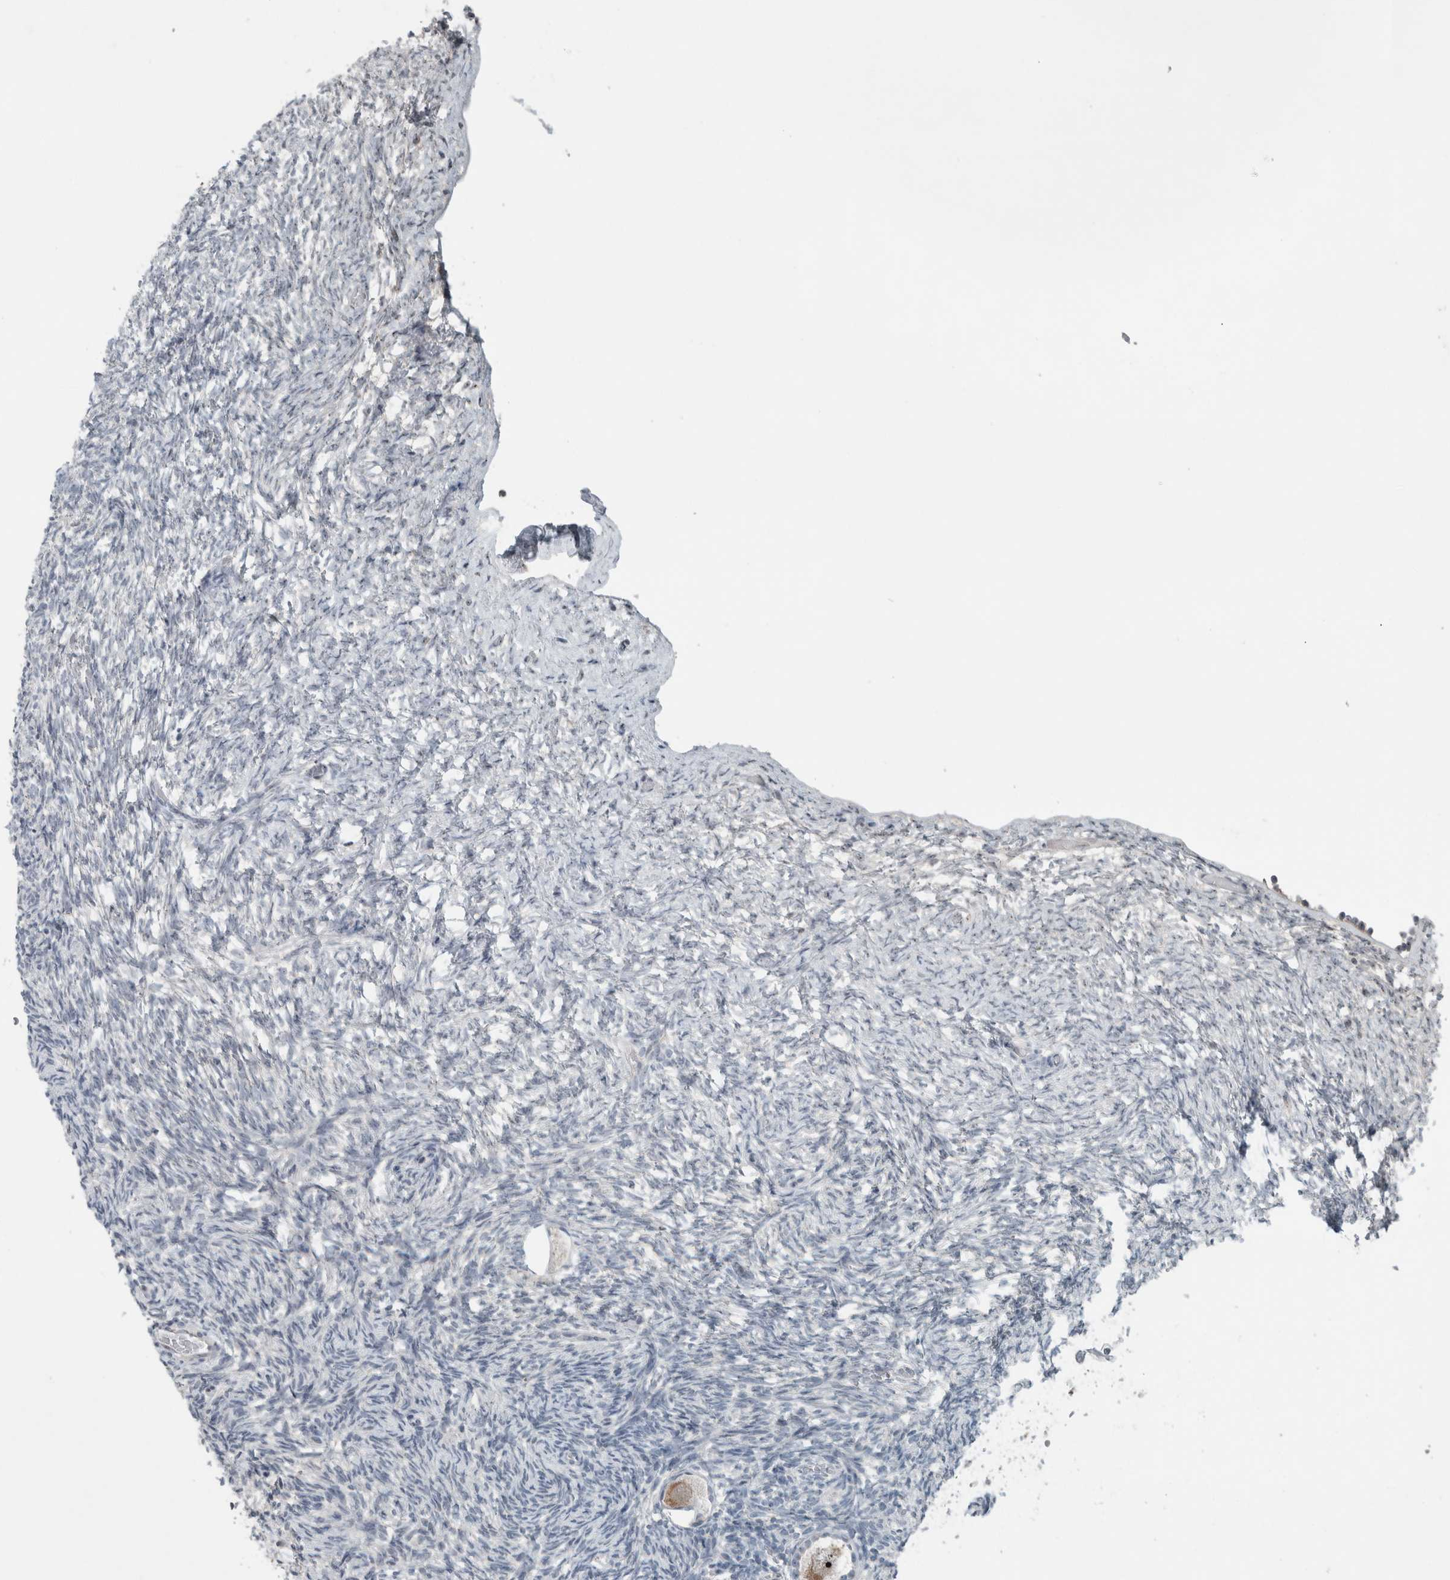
{"staining": {"intensity": "strong", "quantity": ">75%", "location": "cytoplasmic/membranous,nuclear"}, "tissue": "ovary", "cell_type": "Follicle cells", "image_type": "normal", "snomed": [{"axis": "morphology", "description": "Normal tissue, NOS"}, {"axis": "topography", "description": "Ovary"}], "caption": "Immunohistochemical staining of normal human ovary displays high levels of strong cytoplasmic/membranous,nuclear staining in approximately >75% of follicle cells. Using DAB (brown) and hematoxylin (blue) stains, captured at high magnification using brightfield microscopy.", "gene": "RPF1", "patient": {"sex": "female", "age": 34}}